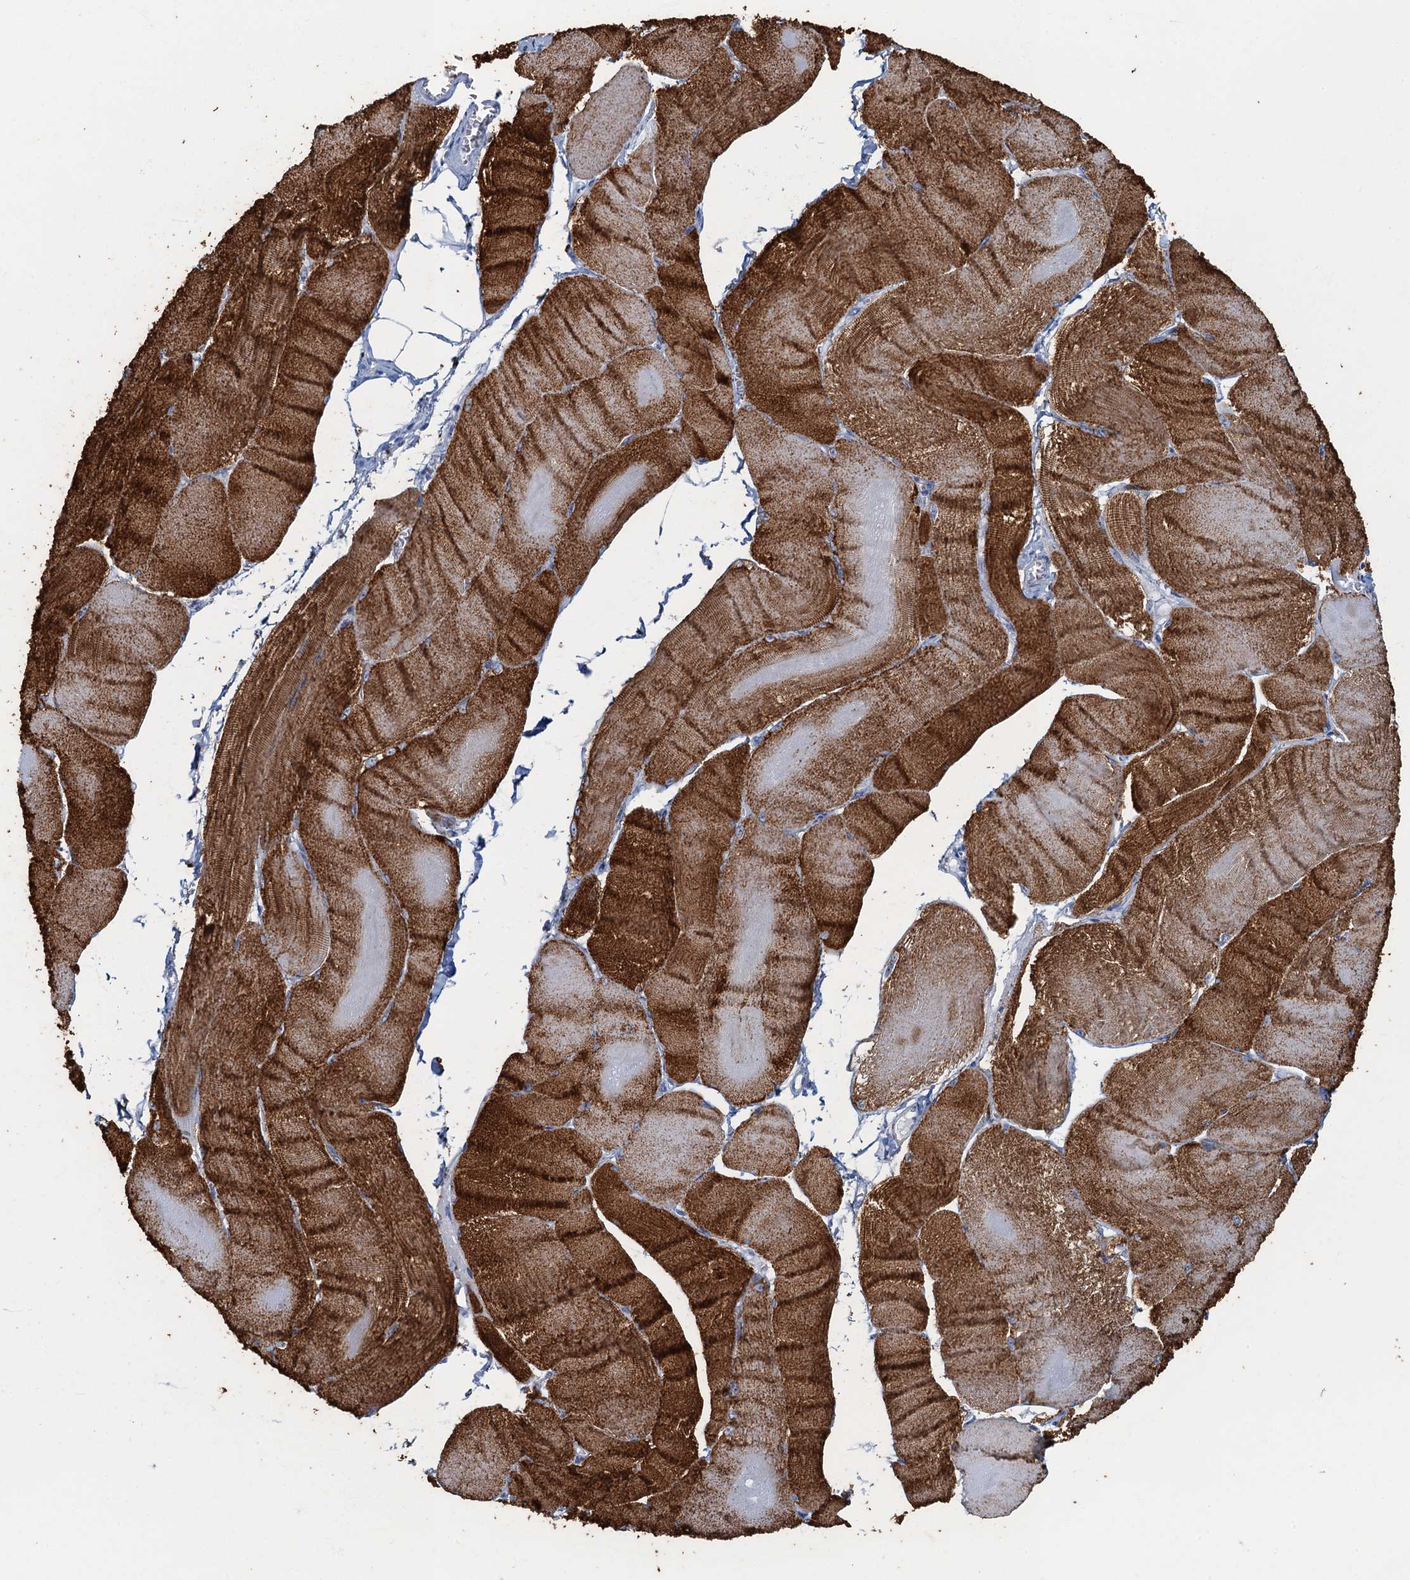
{"staining": {"intensity": "strong", "quantity": "25%-75%", "location": "cytoplasmic/membranous"}, "tissue": "skeletal muscle", "cell_type": "Myocytes", "image_type": "normal", "snomed": [{"axis": "morphology", "description": "Normal tissue, NOS"}, {"axis": "morphology", "description": "Basal cell carcinoma"}, {"axis": "topography", "description": "Skeletal muscle"}], "caption": "Myocytes exhibit high levels of strong cytoplasmic/membranous expression in approximately 25%-75% of cells in normal skeletal muscle. (Stains: DAB in brown, nuclei in blue, Microscopy: brightfield microscopy at high magnification).", "gene": "RAD9B", "patient": {"sex": "female", "age": 64}}